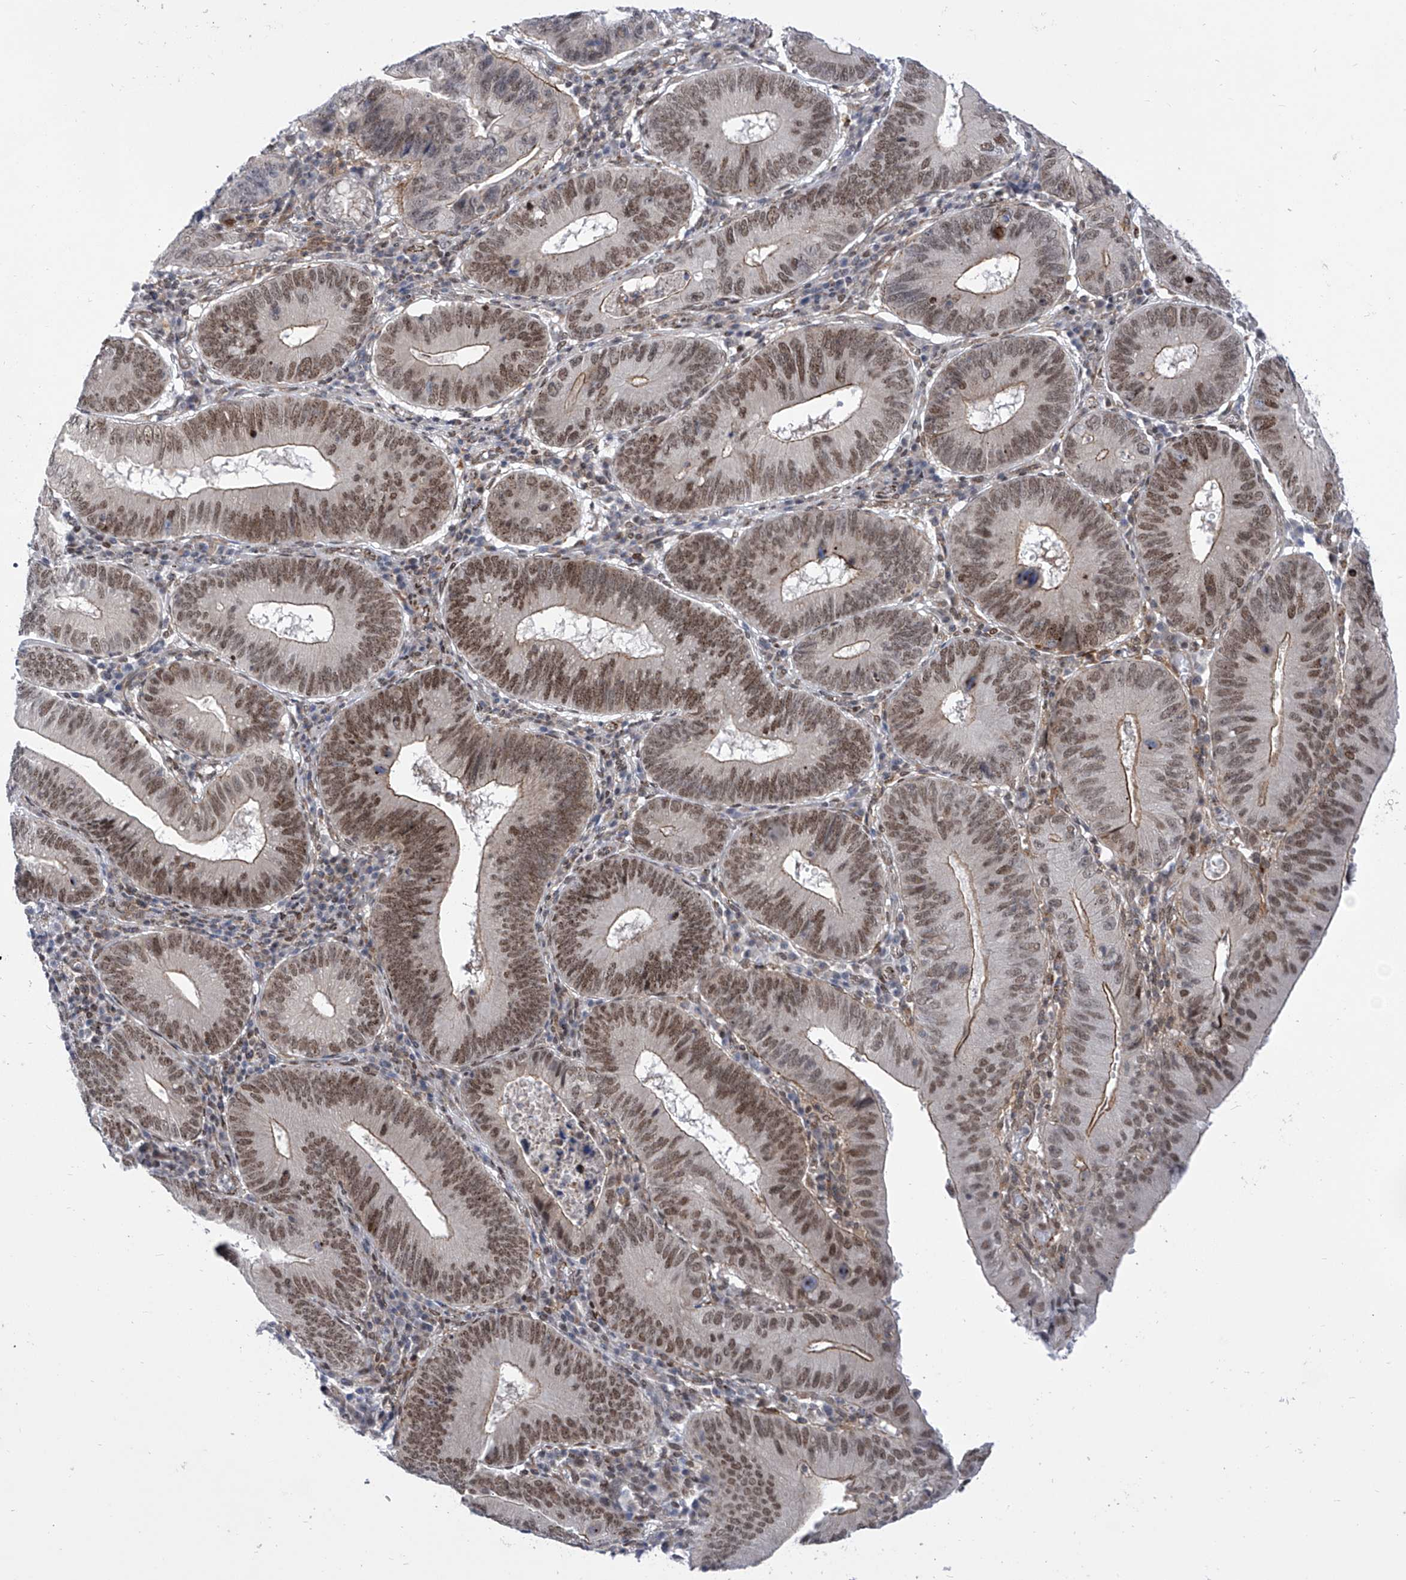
{"staining": {"intensity": "moderate", "quantity": ">75%", "location": "cytoplasmic/membranous,nuclear"}, "tissue": "stomach cancer", "cell_type": "Tumor cells", "image_type": "cancer", "snomed": [{"axis": "morphology", "description": "Adenocarcinoma, NOS"}, {"axis": "topography", "description": "Stomach"}], "caption": "Protein expression analysis of stomach cancer (adenocarcinoma) displays moderate cytoplasmic/membranous and nuclear positivity in approximately >75% of tumor cells.", "gene": "CEP290", "patient": {"sex": "male", "age": 59}}